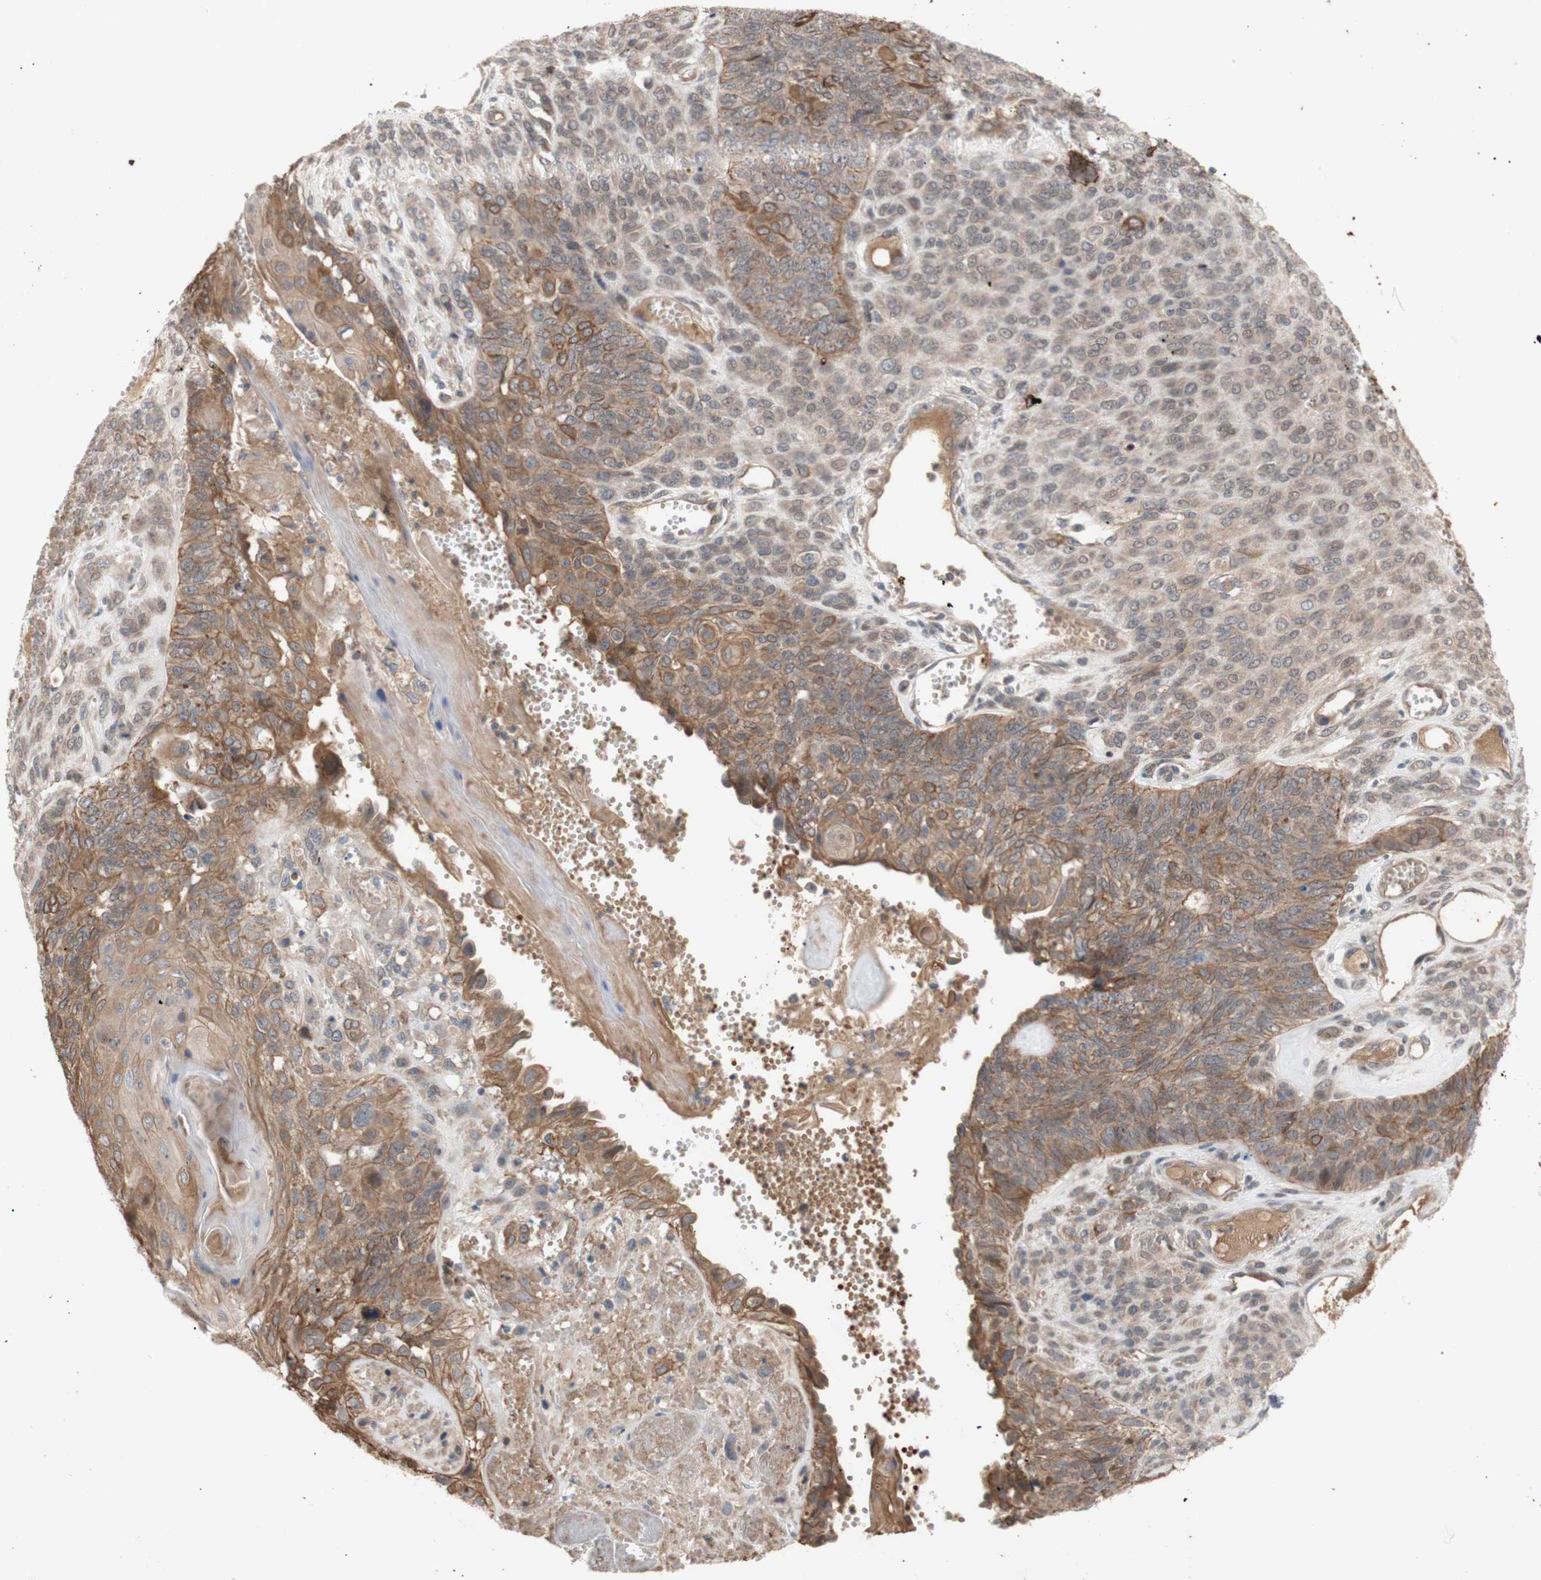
{"staining": {"intensity": "moderate", "quantity": ">75%", "location": "cytoplasmic/membranous"}, "tissue": "endometrial cancer", "cell_type": "Tumor cells", "image_type": "cancer", "snomed": [{"axis": "morphology", "description": "Adenocarcinoma, NOS"}, {"axis": "topography", "description": "Endometrium"}], "caption": "Brown immunohistochemical staining in human endometrial adenocarcinoma shows moderate cytoplasmic/membranous positivity in approximately >75% of tumor cells.", "gene": "PKN1", "patient": {"sex": "female", "age": 32}}